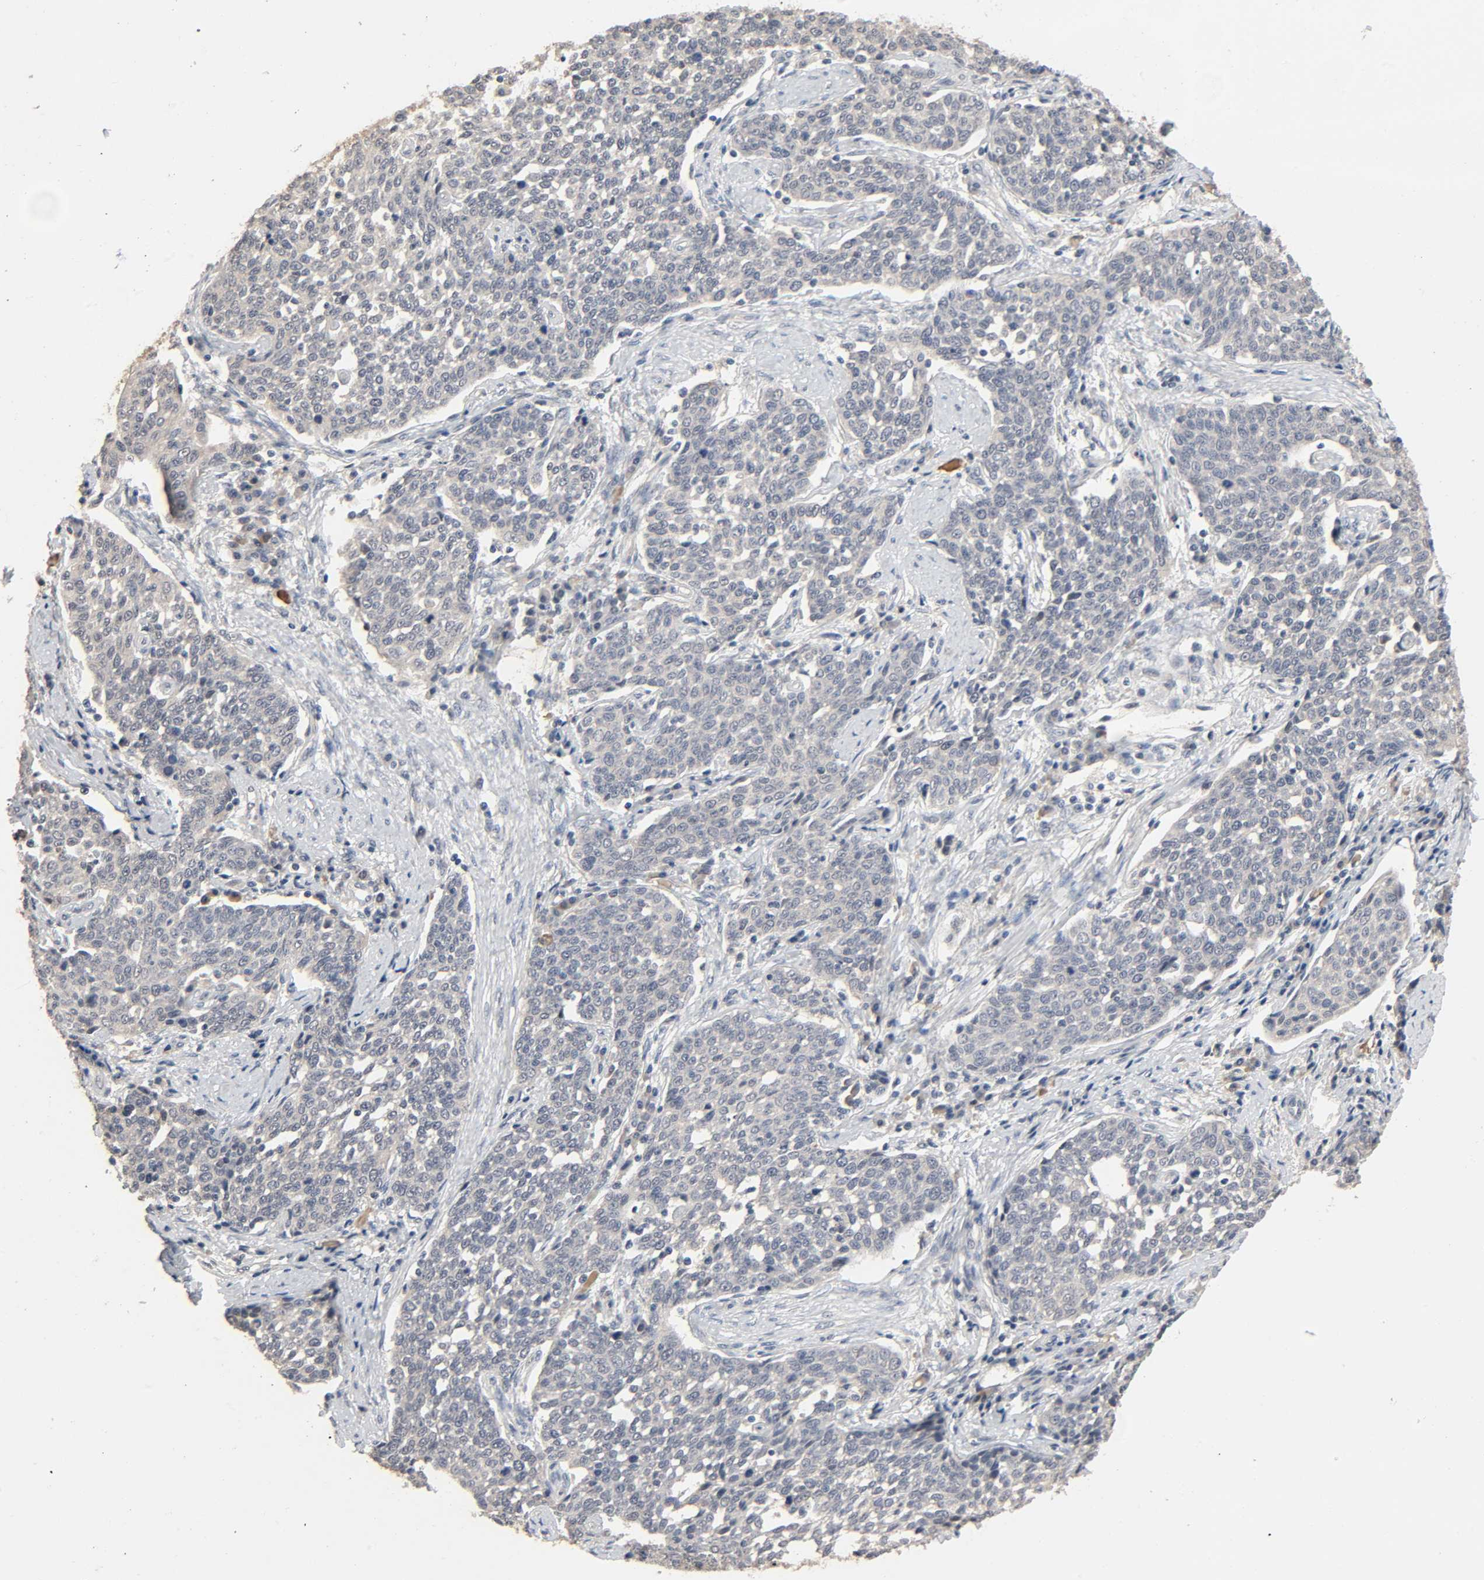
{"staining": {"intensity": "negative", "quantity": "none", "location": "none"}, "tissue": "cervical cancer", "cell_type": "Tumor cells", "image_type": "cancer", "snomed": [{"axis": "morphology", "description": "Squamous cell carcinoma, NOS"}, {"axis": "topography", "description": "Cervix"}], "caption": "DAB (3,3'-diaminobenzidine) immunohistochemical staining of human cervical squamous cell carcinoma exhibits no significant positivity in tumor cells.", "gene": "MAGEA8", "patient": {"sex": "female", "age": 34}}